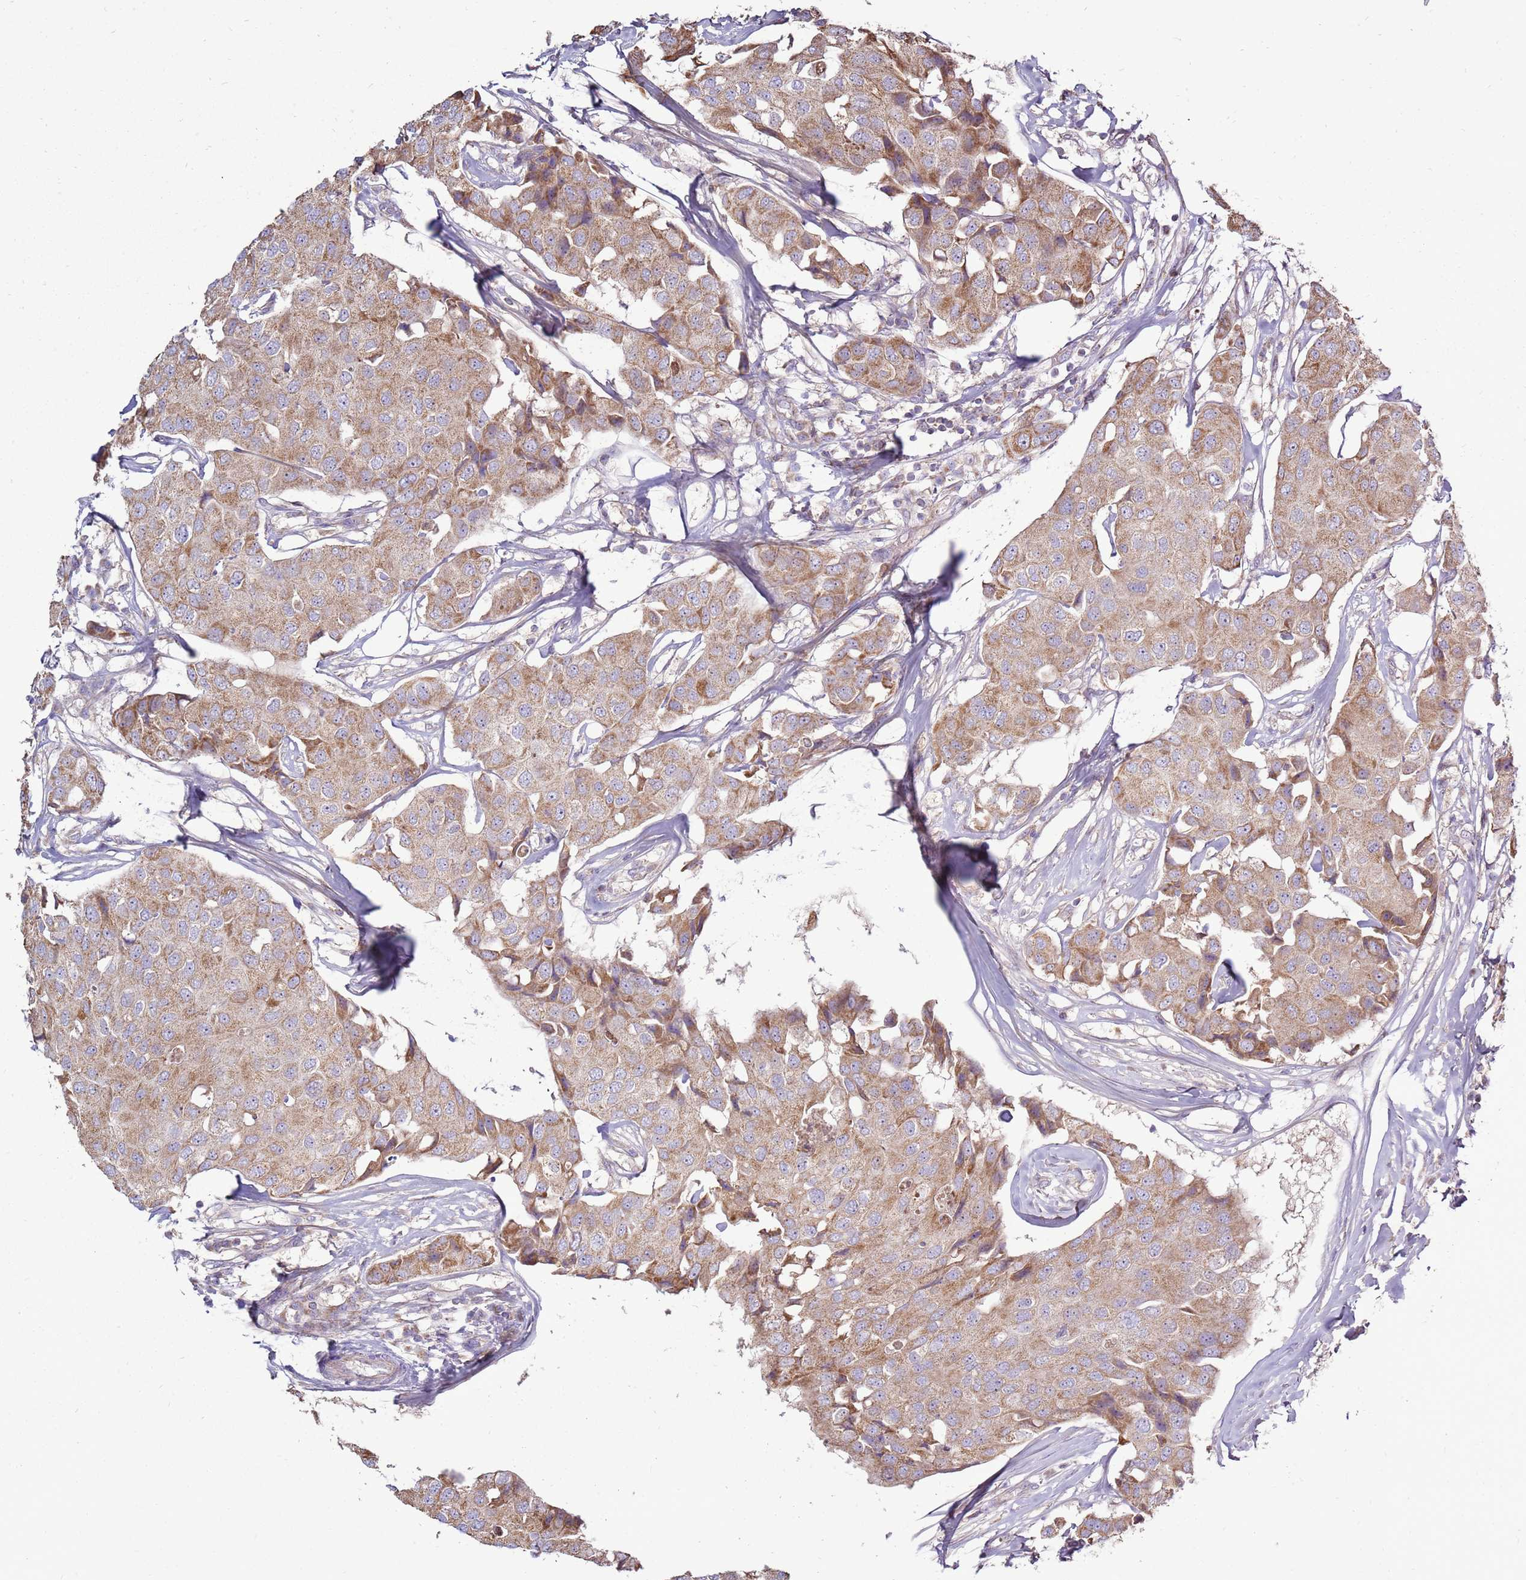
{"staining": {"intensity": "weak", "quantity": ">75%", "location": "cytoplasmic/membranous"}, "tissue": "breast cancer", "cell_type": "Tumor cells", "image_type": "cancer", "snomed": [{"axis": "morphology", "description": "Duct carcinoma"}, {"axis": "topography", "description": "Breast"}], "caption": "Breast infiltrating ductal carcinoma stained for a protein shows weak cytoplasmic/membranous positivity in tumor cells.", "gene": "TRAPPC4", "patient": {"sex": "female", "age": 80}}